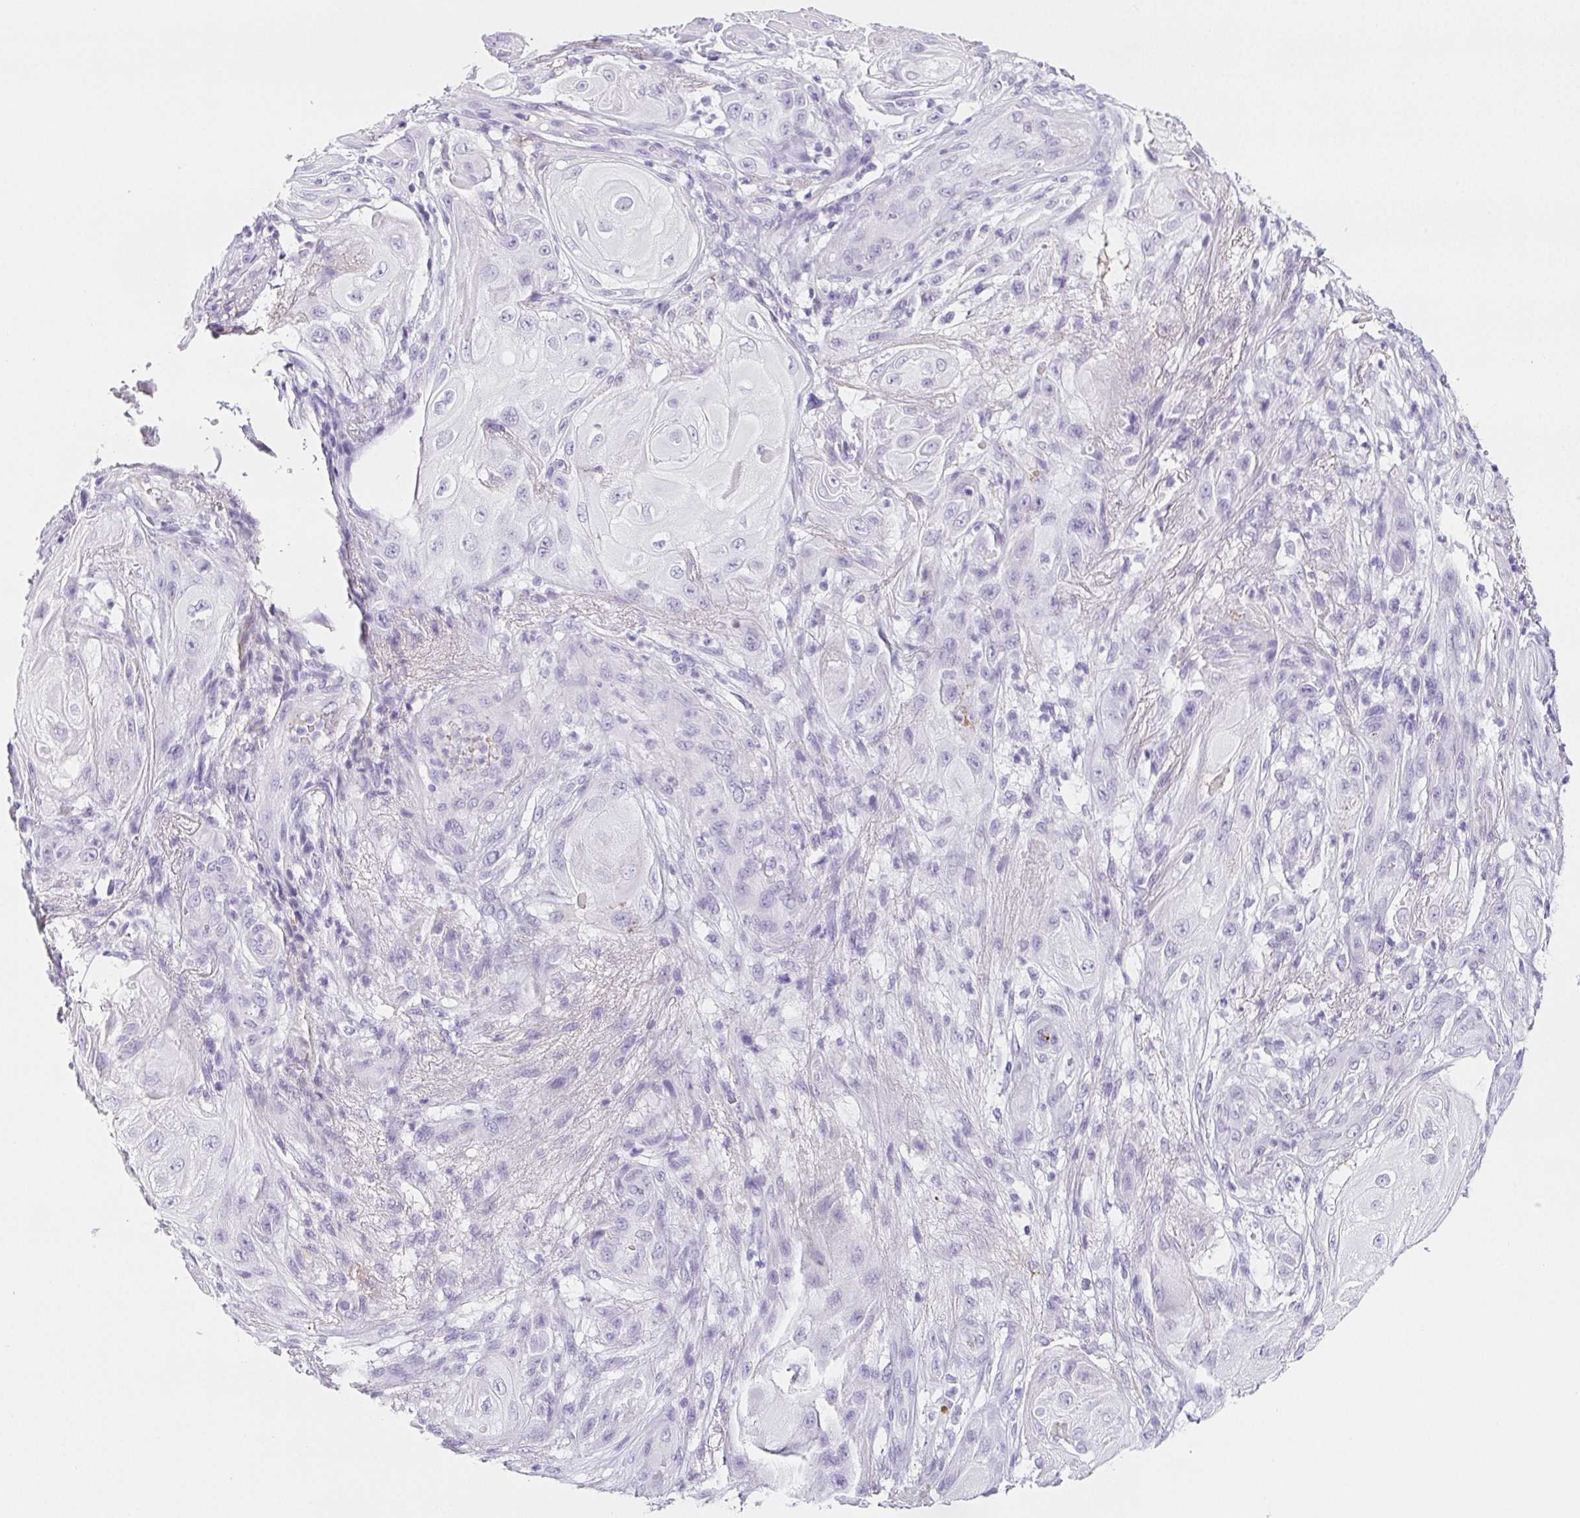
{"staining": {"intensity": "negative", "quantity": "none", "location": "none"}, "tissue": "skin cancer", "cell_type": "Tumor cells", "image_type": "cancer", "snomed": [{"axis": "morphology", "description": "Squamous cell carcinoma, NOS"}, {"axis": "topography", "description": "Skin"}], "caption": "The image displays no significant staining in tumor cells of skin cancer.", "gene": "VTN", "patient": {"sex": "male", "age": 62}}